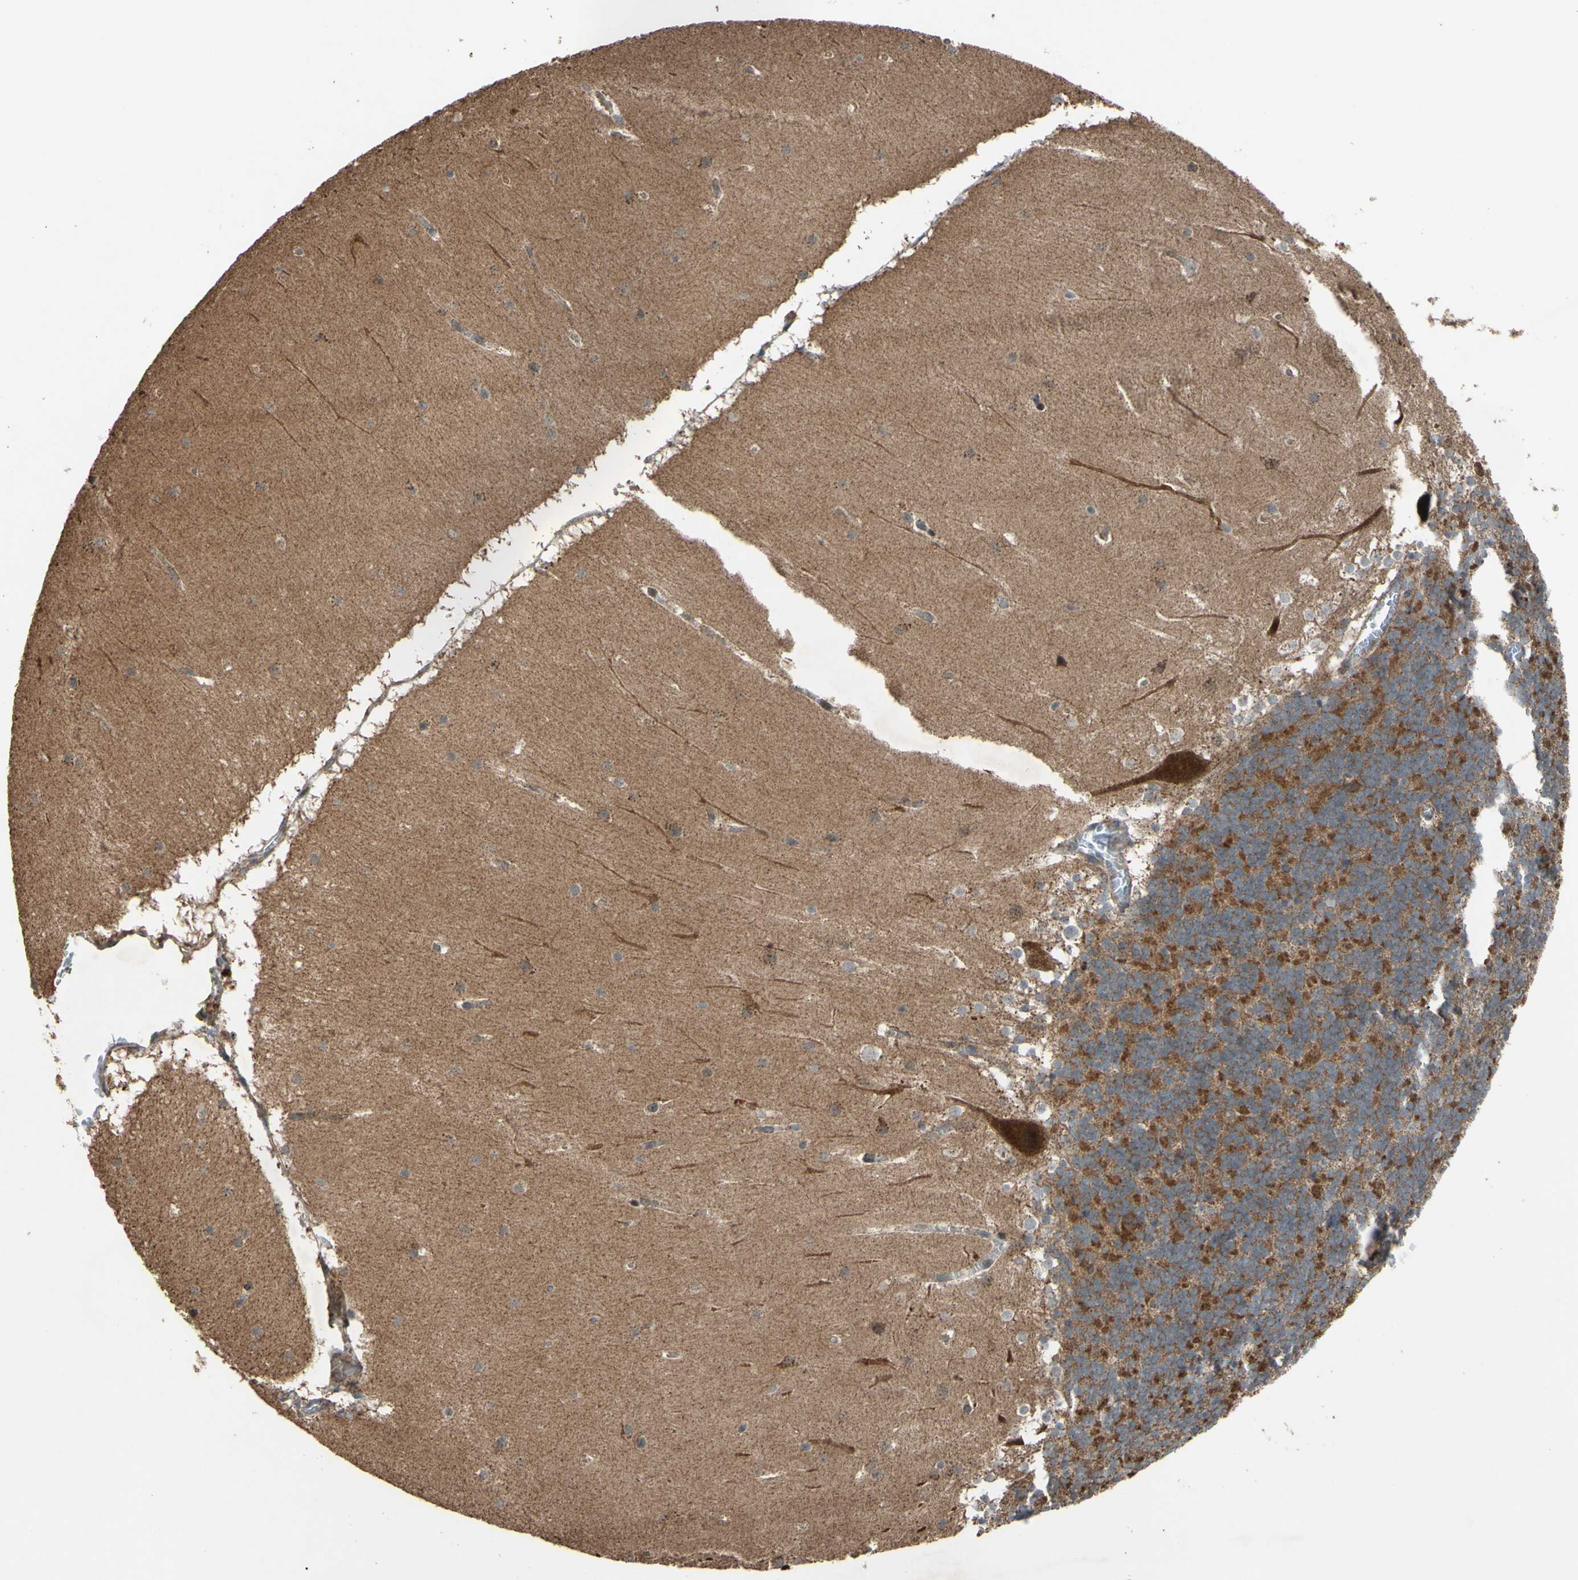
{"staining": {"intensity": "moderate", "quantity": "25%-75%", "location": "cytoplasmic/membranous"}, "tissue": "cerebellum", "cell_type": "Cells in granular layer", "image_type": "normal", "snomed": [{"axis": "morphology", "description": "Normal tissue, NOS"}, {"axis": "topography", "description": "Cerebellum"}], "caption": "Immunohistochemistry histopathology image of normal human cerebellum stained for a protein (brown), which displays medium levels of moderate cytoplasmic/membranous positivity in about 25%-75% of cells in granular layer.", "gene": "ACOT8", "patient": {"sex": "female", "age": 19}}